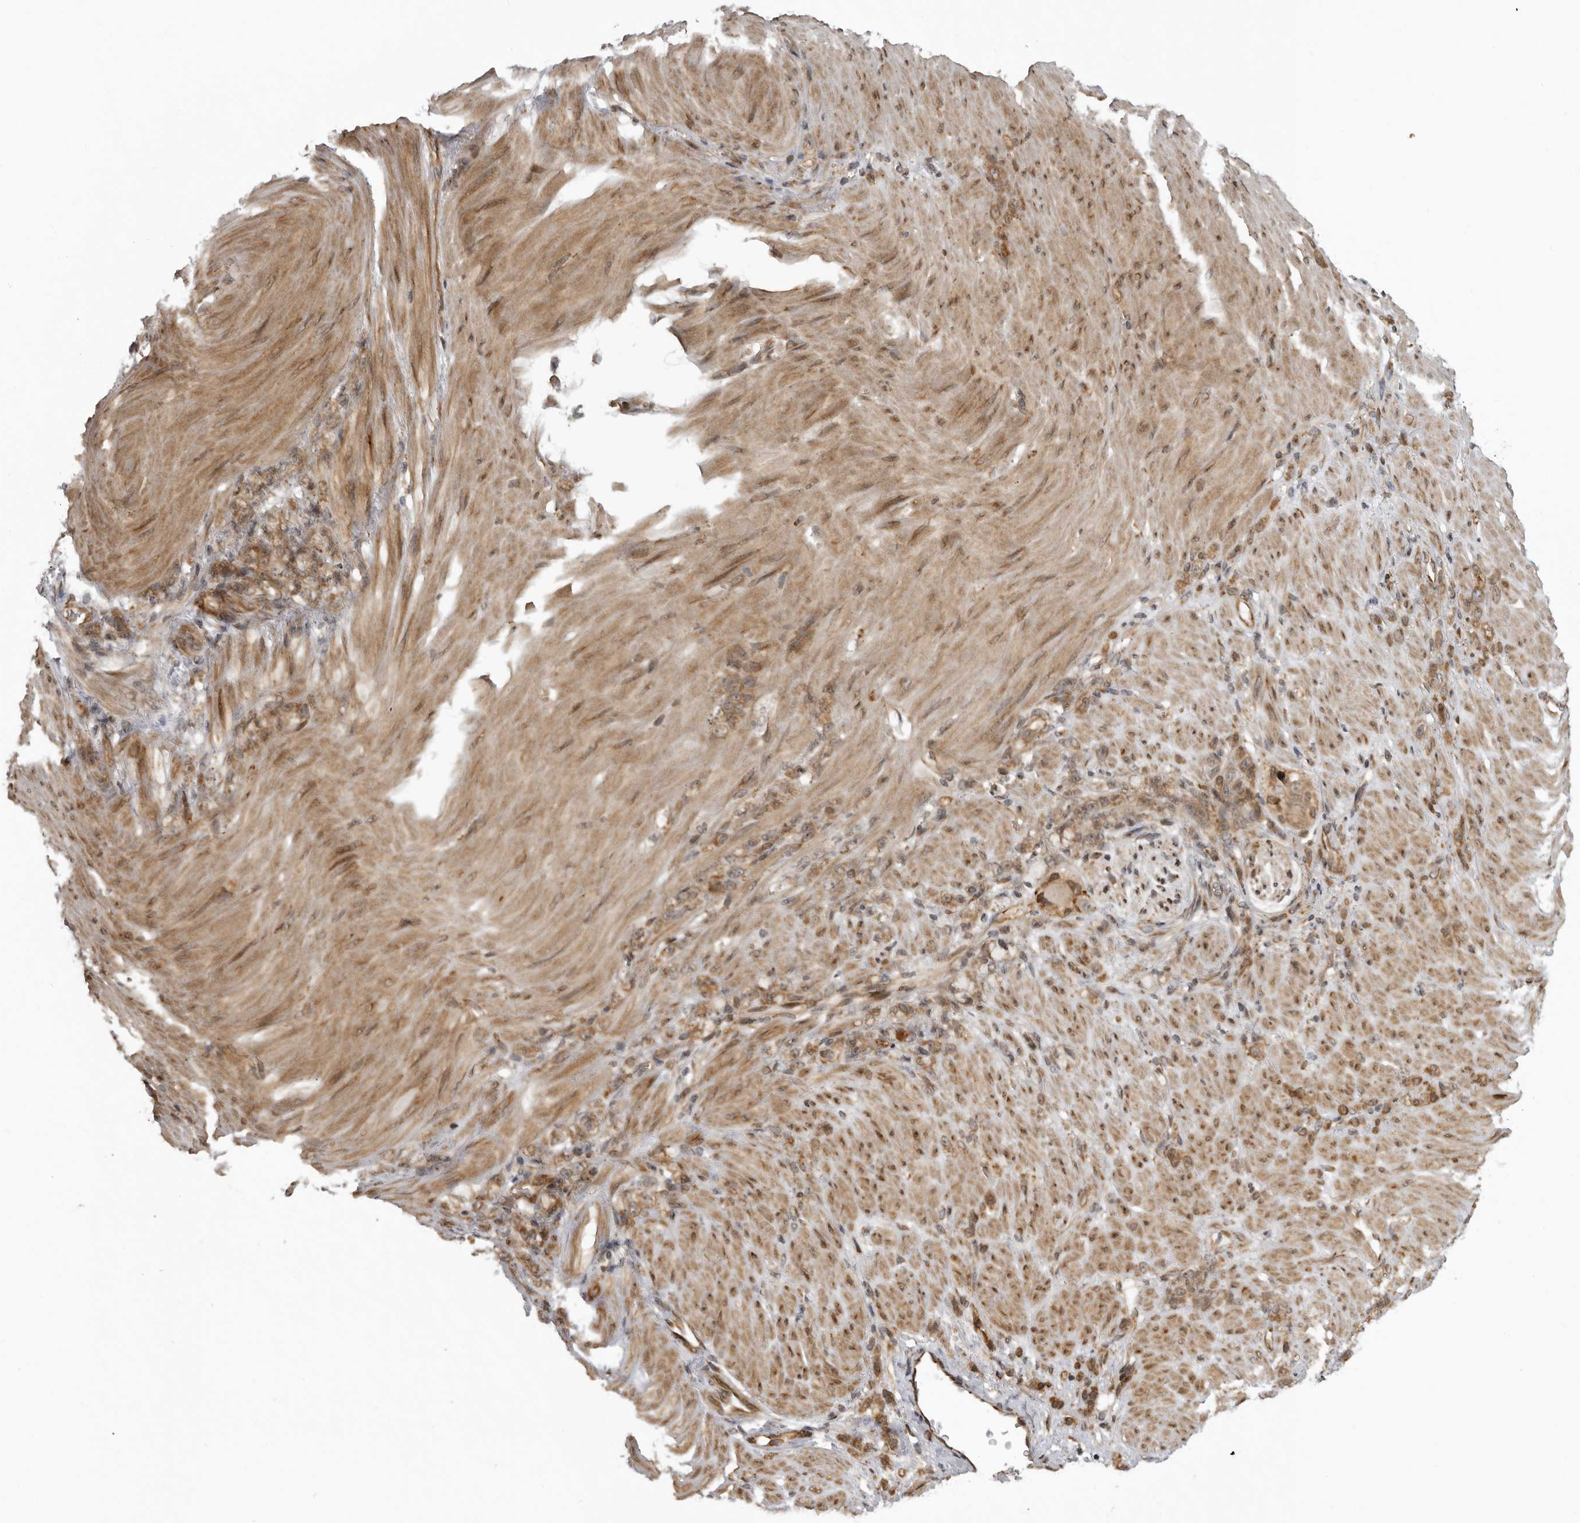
{"staining": {"intensity": "moderate", "quantity": ">75%", "location": "cytoplasmic/membranous"}, "tissue": "stomach cancer", "cell_type": "Tumor cells", "image_type": "cancer", "snomed": [{"axis": "morphology", "description": "Normal tissue, NOS"}, {"axis": "morphology", "description": "Adenocarcinoma, NOS"}, {"axis": "topography", "description": "Stomach"}], "caption": "This is an image of immunohistochemistry staining of stomach cancer, which shows moderate expression in the cytoplasmic/membranous of tumor cells.", "gene": "DNAH14", "patient": {"sex": "male", "age": 82}}